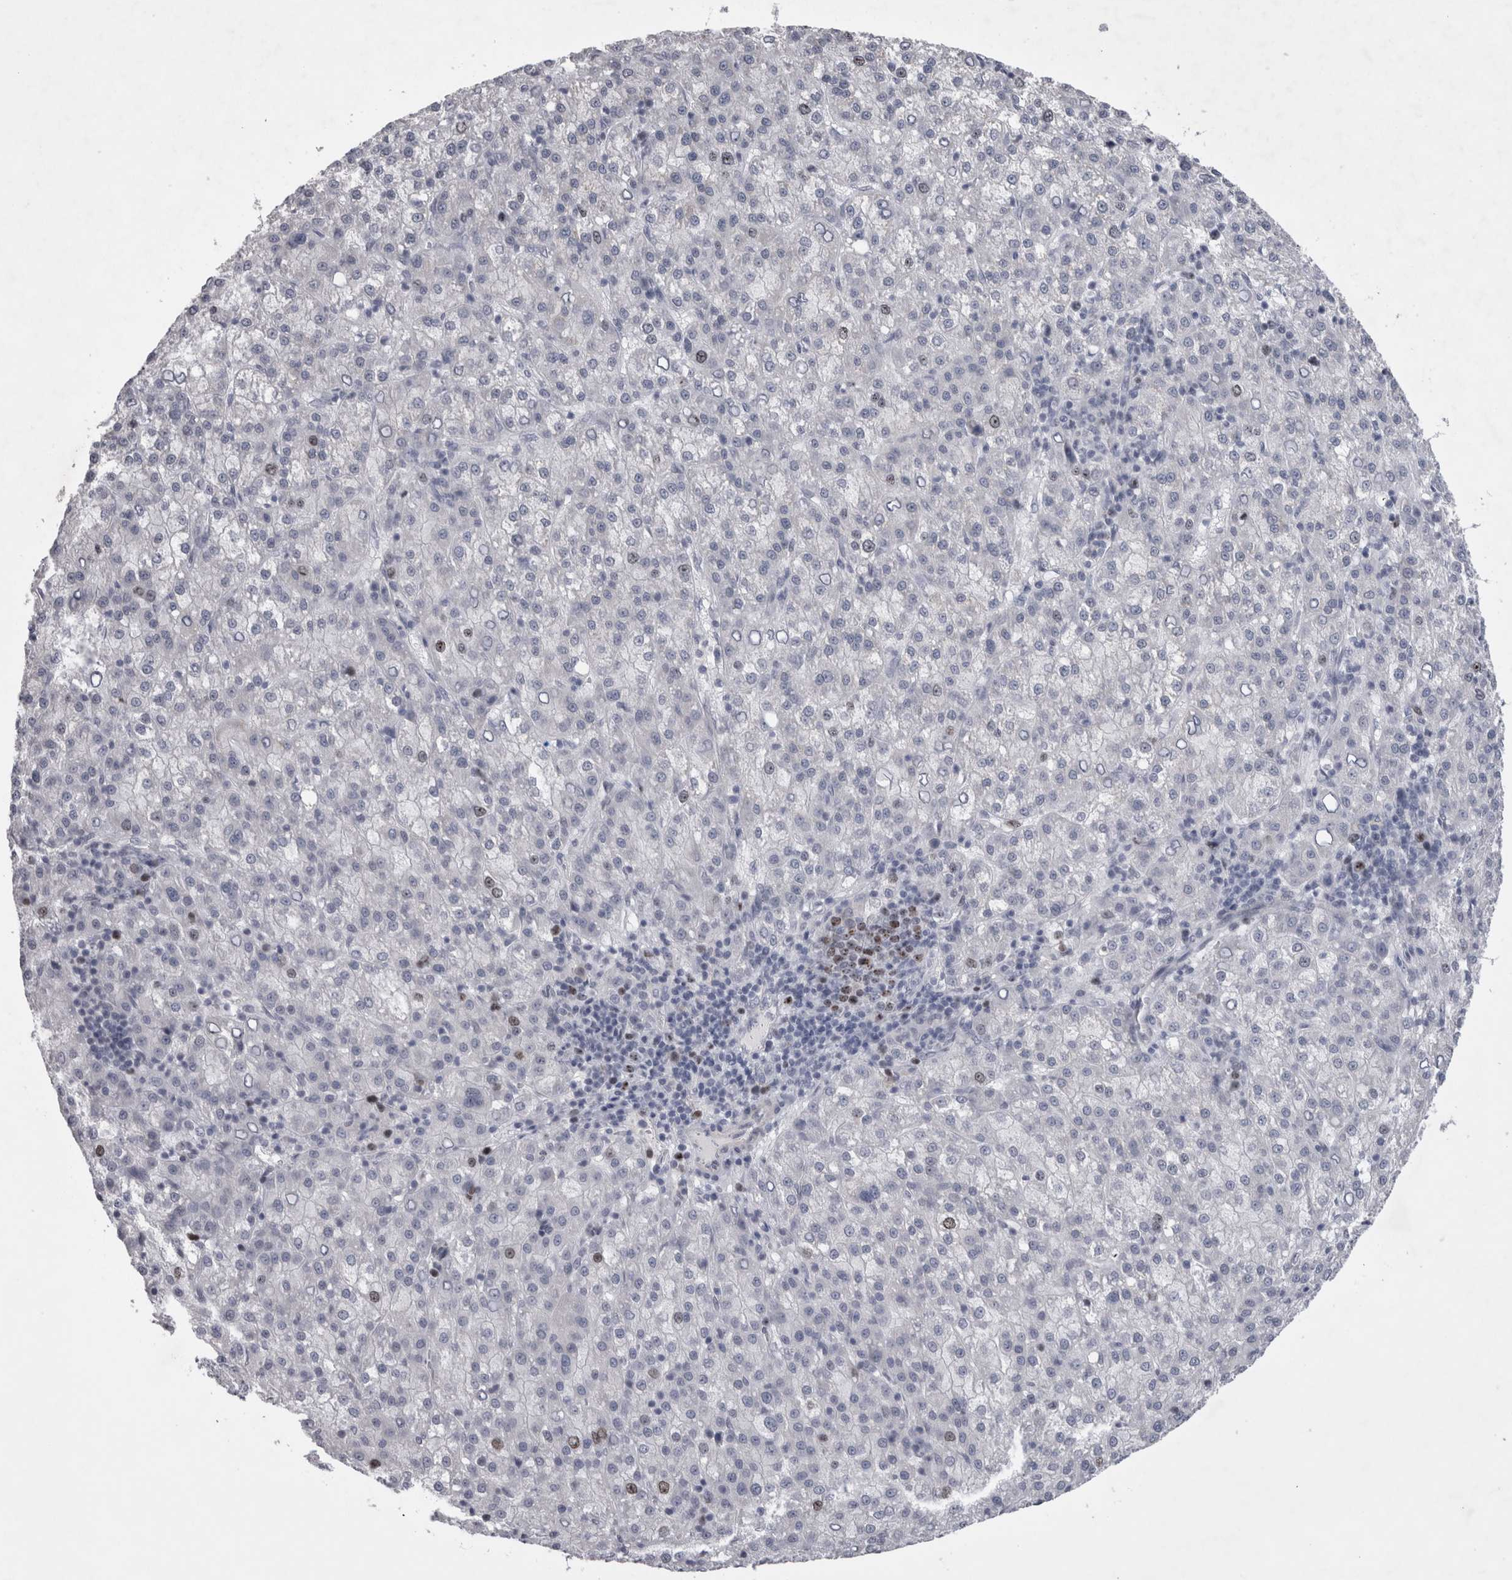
{"staining": {"intensity": "weak", "quantity": "<25%", "location": "nuclear"}, "tissue": "liver cancer", "cell_type": "Tumor cells", "image_type": "cancer", "snomed": [{"axis": "morphology", "description": "Carcinoma, Hepatocellular, NOS"}, {"axis": "topography", "description": "Liver"}], "caption": "Liver cancer (hepatocellular carcinoma) stained for a protein using immunohistochemistry demonstrates no expression tumor cells.", "gene": "KIF18B", "patient": {"sex": "female", "age": 58}}